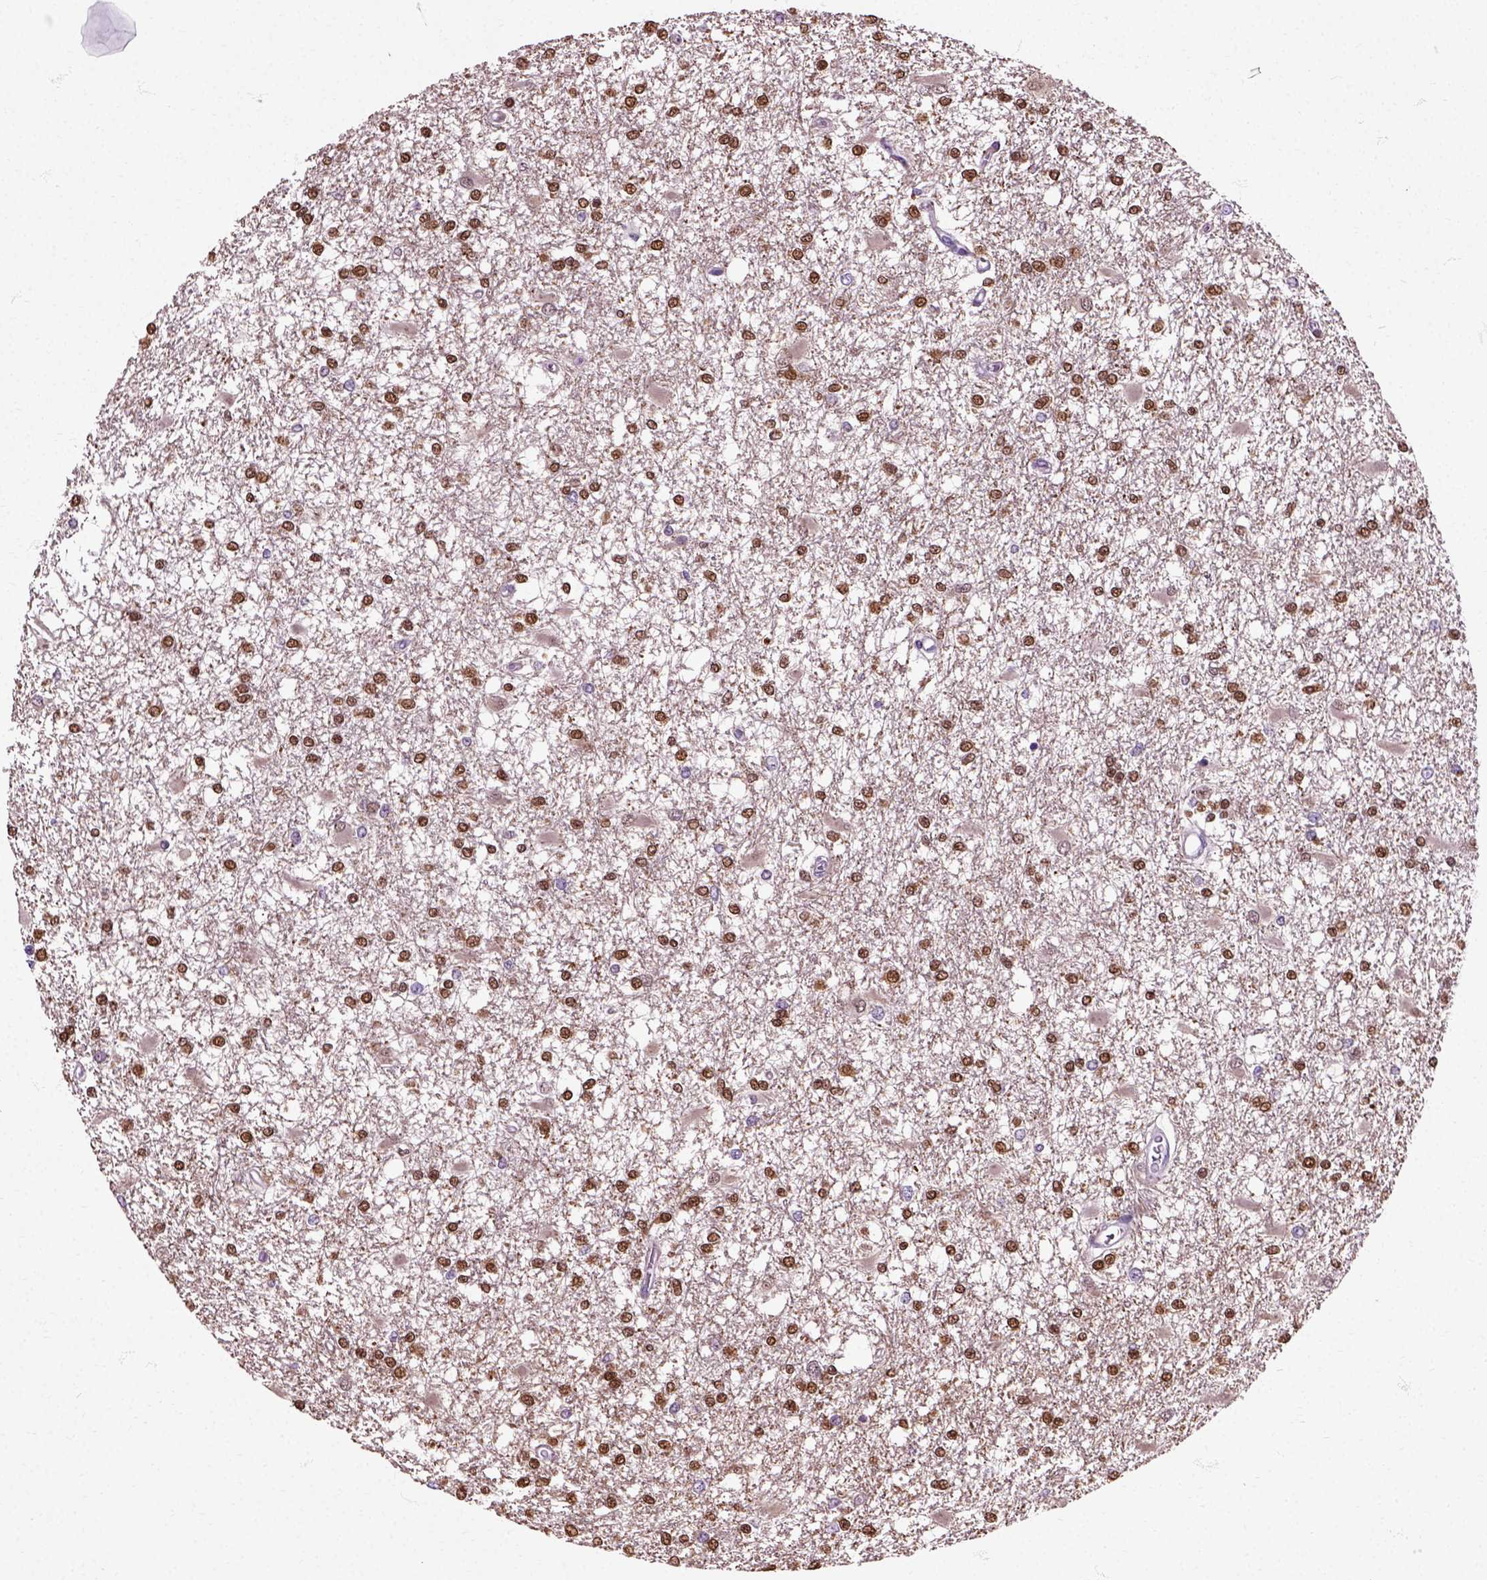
{"staining": {"intensity": "strong", "quantity": ">75%", "location": "nuclear"}, "tissue": "glioma", "cell_type": "Tumor cells", "image_type": "cancer", "snomed": [{"axis": "morphology", "description": "Glioma, malignant, High grade"}, {"axis": "topography", "description": "Cerebral cortex"}], "caption": "Tumor cells exhibit high levels of strong nuclear positivity in approximately >75% of cells in high-grade glioma (malignant).", "gene": "HSPA2", "patient": {"sex": "male", "age": 79}}